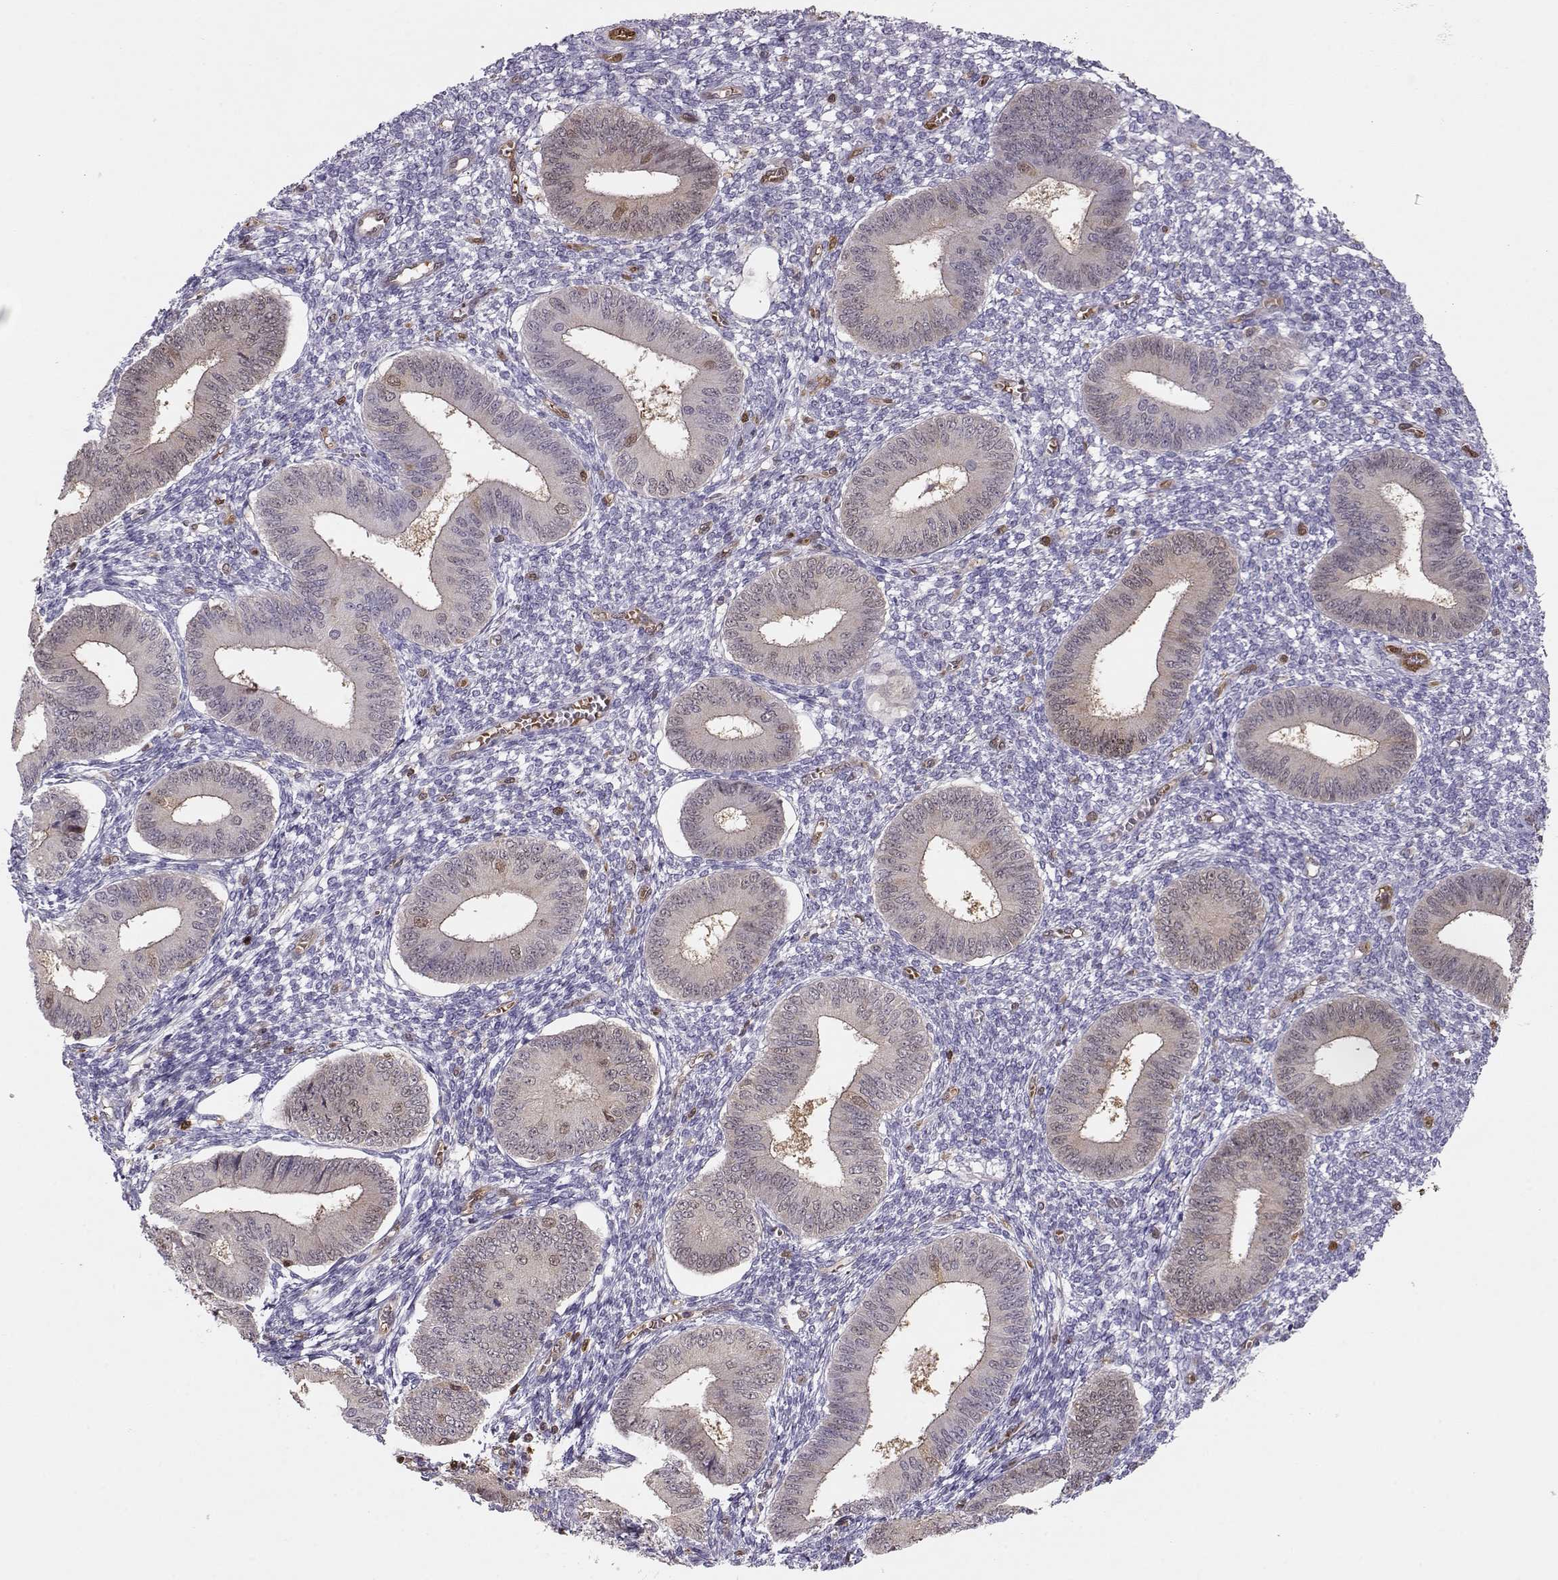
{"staining": {"intensity": "negative", "quantity": "none", "location": "none"}, "tissue": "endometrium", "cell_type": "Cells in endometrial stroma", "image_type": "normal", "snomed": [{"axis": "morphology", "description": "Normal tissue, NOS"}, {"axis": "topography", "description": "Endometrium"}], "caption": "IHC histopathology image of normal endometrium: human endometrium stained with DAB (3,3'-diaminobenzidine) exhibits no significant protein expression in cells in endometrial stroma. (DAB (3,3'-diaminobenzidine) IHC, high magnification).", "gene": "PNP", "patient": {"sex": "female", "age": 42}}